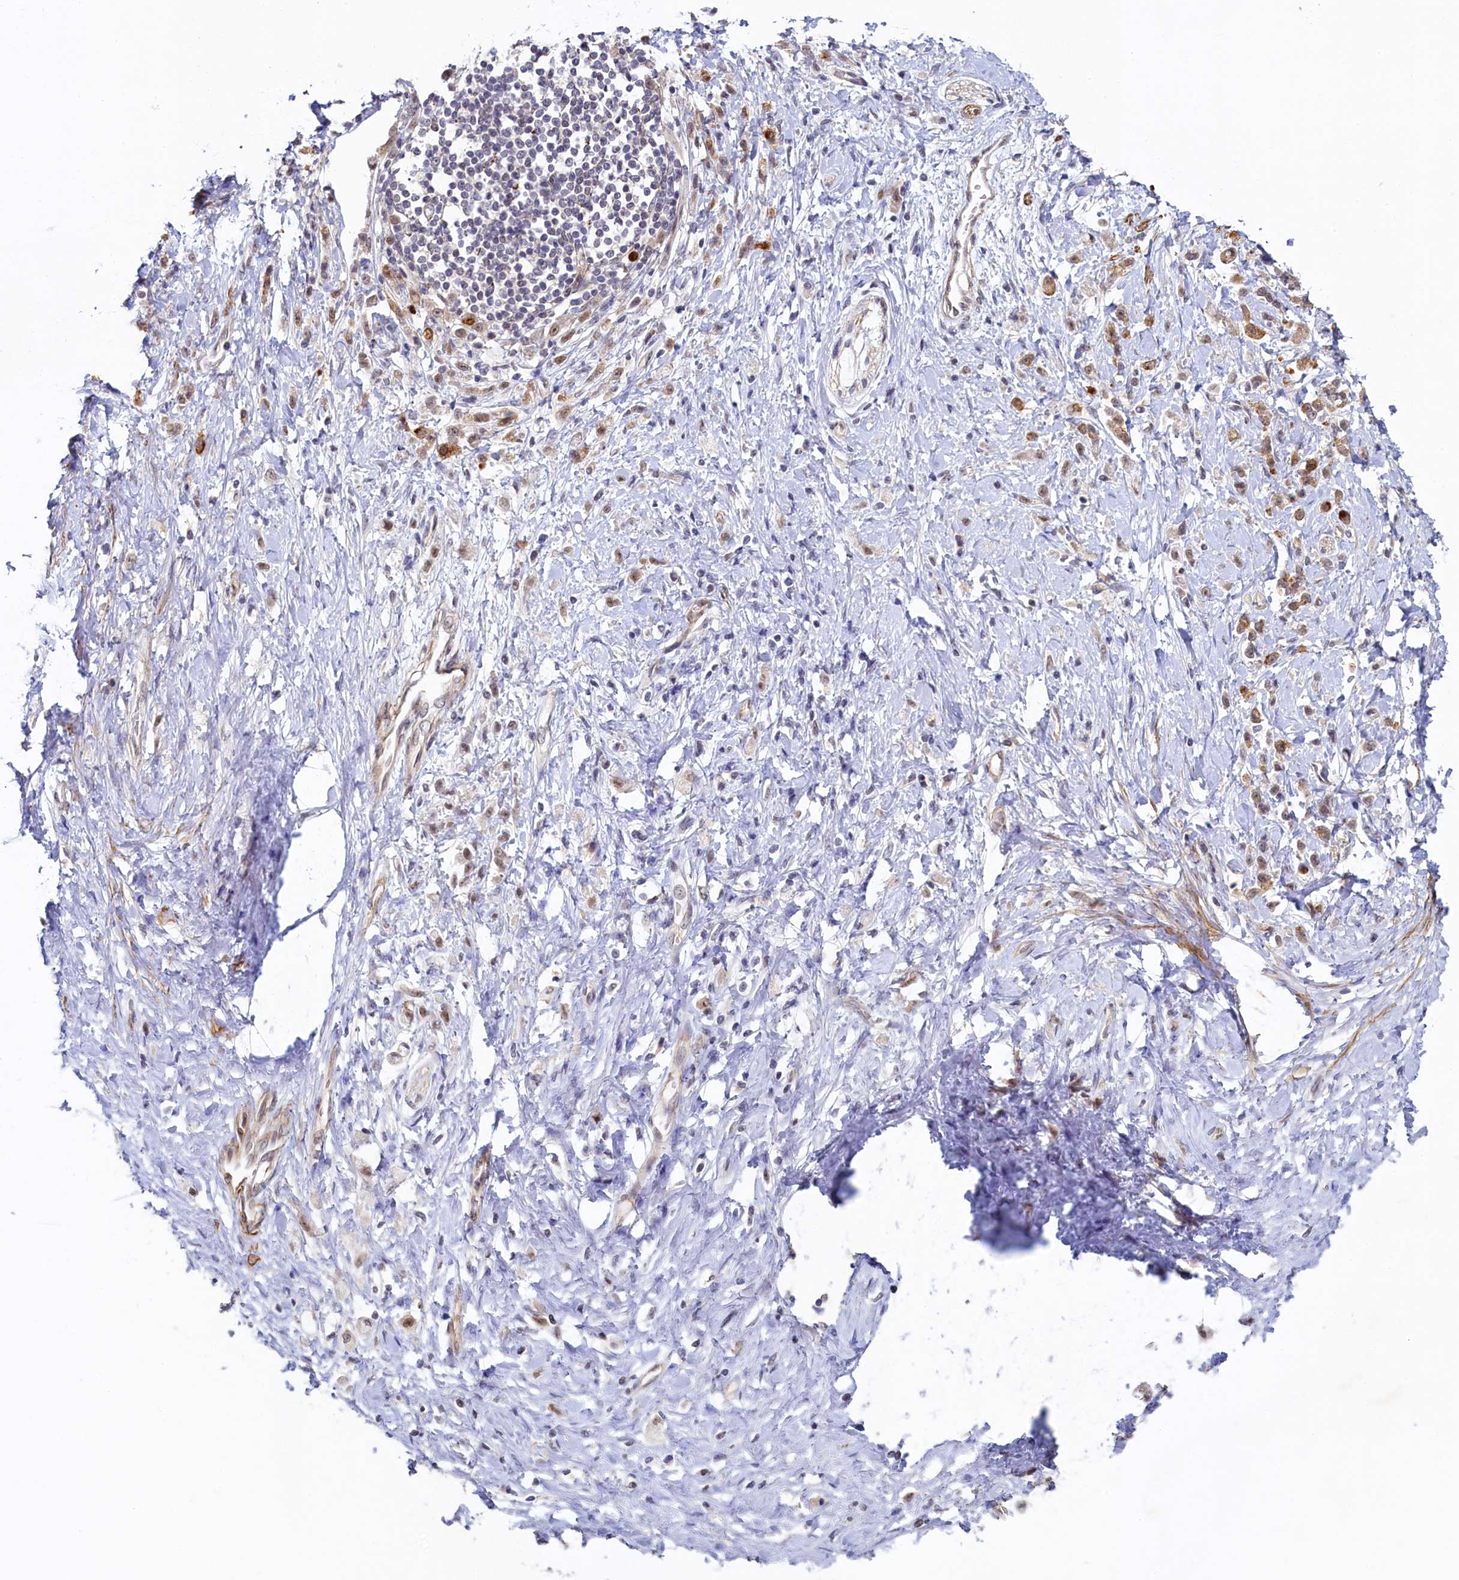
{"staining": {"intensity": "moderate", "quantity": ">75%", "location": "nuclear"}, "tissue": "stomach cancer", "cell_type": "Tumor cells", "image_type": "cancer", "snomed": [{"axis": "morphology", "description": "Adenocarcinoma, NOS"}, {"axis": "topography", "description": "Stomach"}], "caption": "Human stomach cancer stained for a protein (brown) exhibits moderate nuclear positive positivity in about >75% of tumor cells.", "gene": "INTS14", "patient": {"sex": "female", "age": 60}}